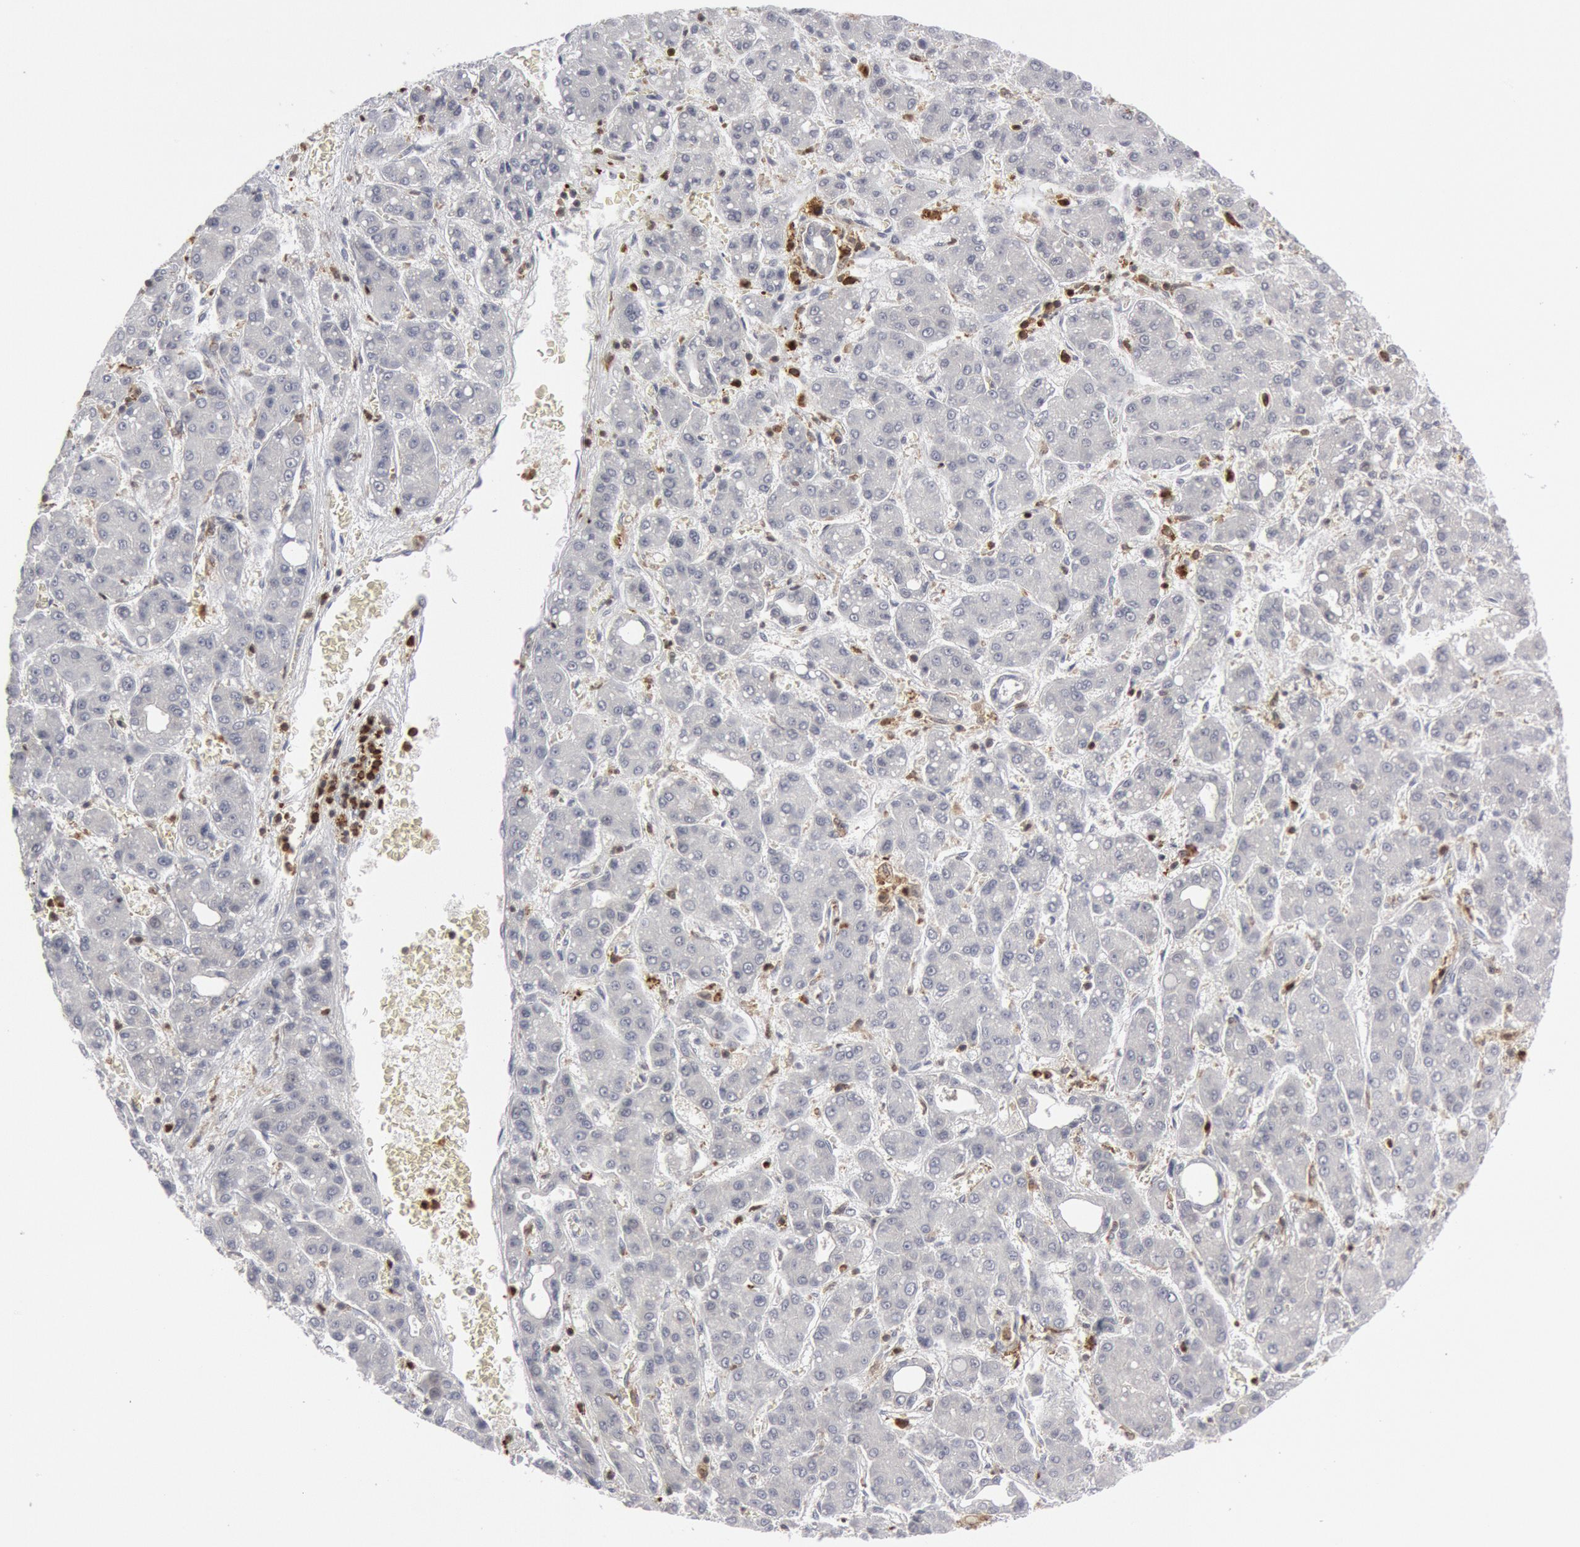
{"staining": {"intensity": "negative", "quantity": "none", "location": "none"}, "tissue": "liver cancer", "cell_type": "Tumor cells", "image_type": "cancer", "snomed": [{"axis": "morphology", "description": "Carcinoma, Hepatocellular, NOS"}, {"axis": "topography", "description": "Liver"}], "caption": "Immunohistochemistry (IHC) of liver hepatocellular carcinoma displays no expression in tumor cells.", "gene": "PTPN6", "patient": {"sex": "male", "age": 69}}